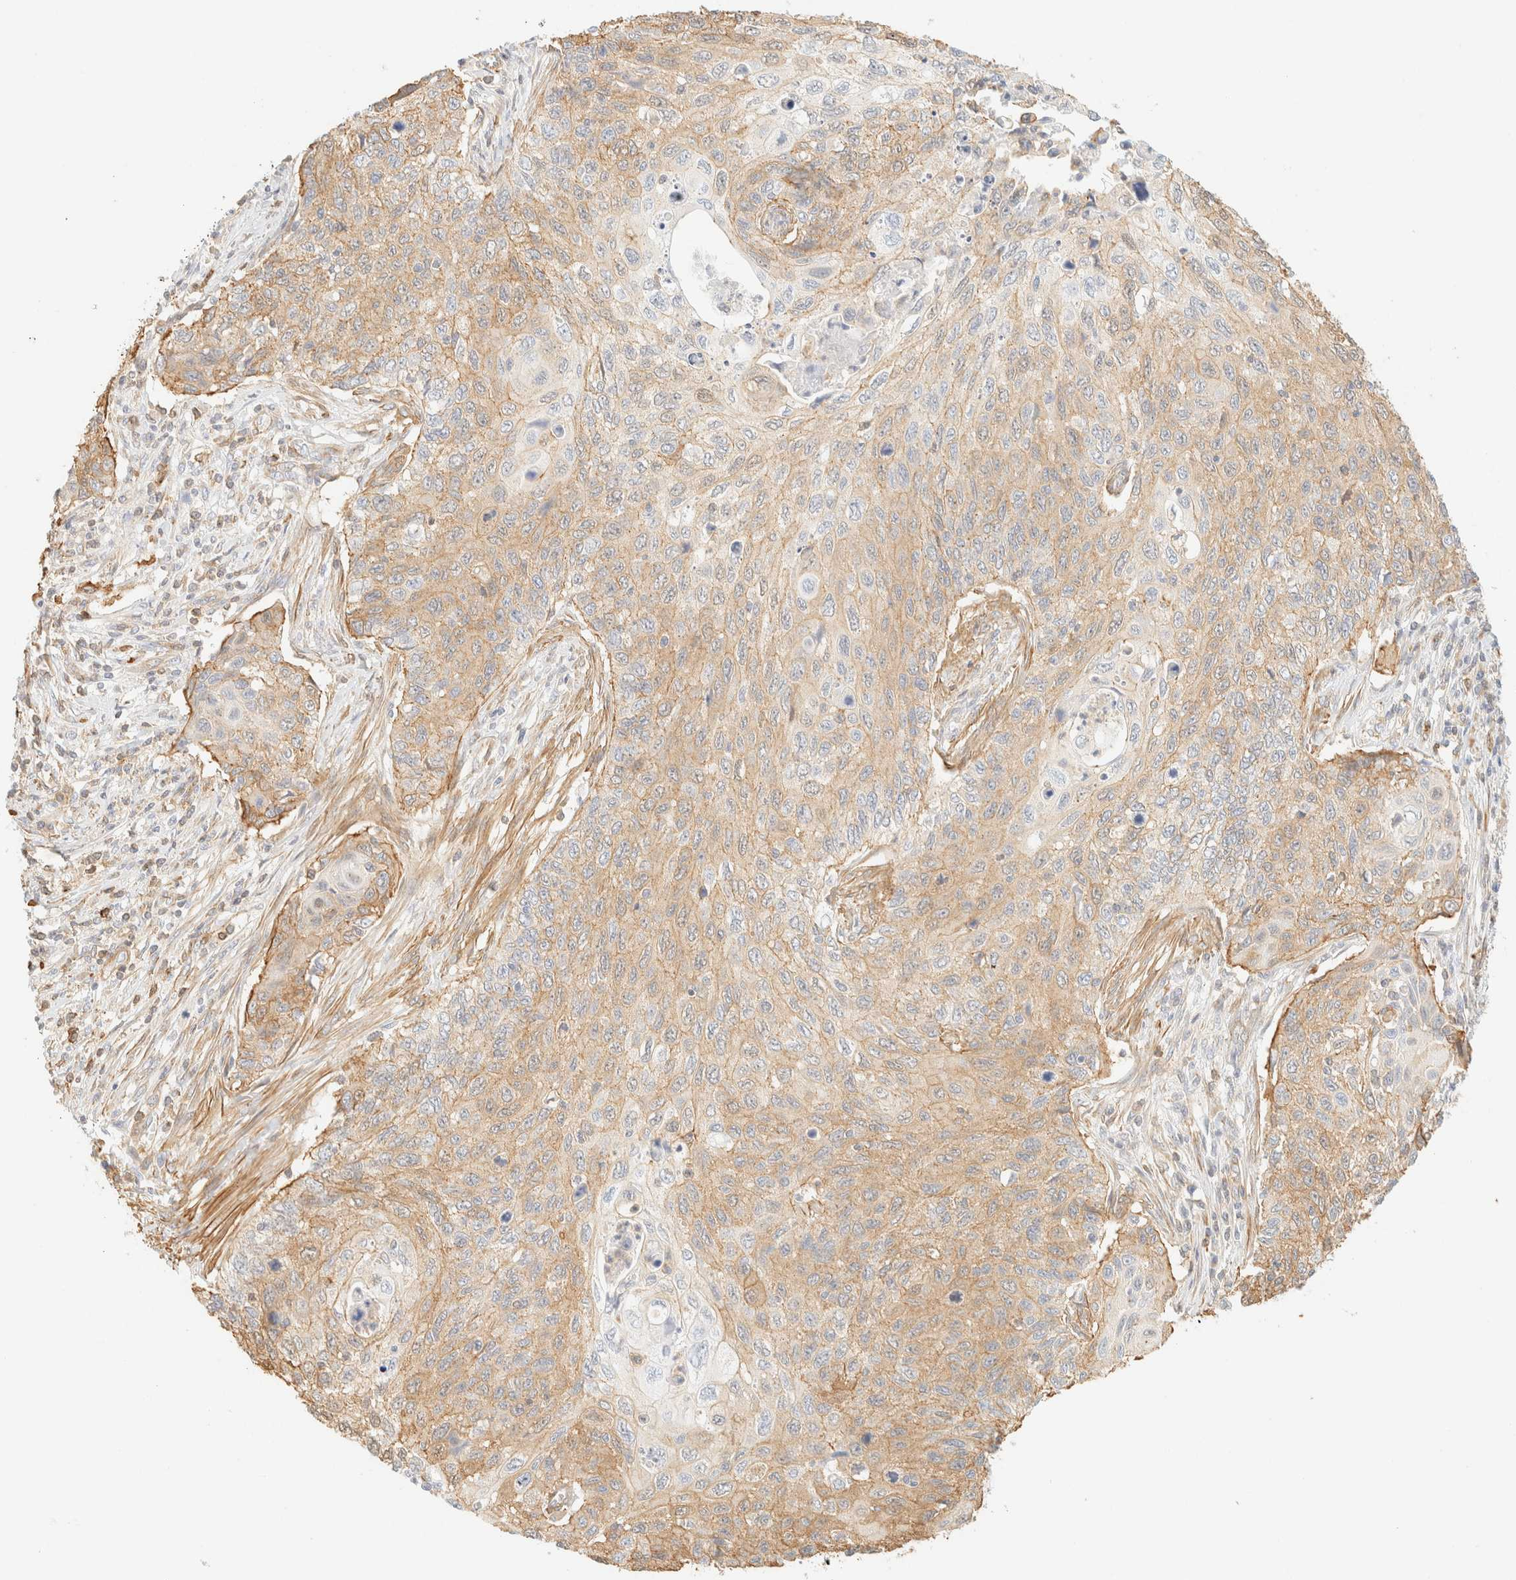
{"staining": {"intensity": "weak", "quantity": ">75%", "location": "cytoplasmic/membranous"}, "tissue": "cervical cancer", "cell_type": "Tumor cells", "image_type": "cancer", "snomed": [{"axis": "morphology", "description": "Squamous cell carcinoma, NOS"}, {"axis": "topography", "description": "Cervix"}], "caption": "Tumor cells reveal weak cytoplasmic/membranous staining in about >75% of cells in squamous cell carcinoma (cervical). The staining is performed using DAB brown chromogen to label protein expression. The nuclei are counter-stained blue using hematoxylin.", "gene": "OTOP2", "patient": {"sex": "female", "age": 70}}